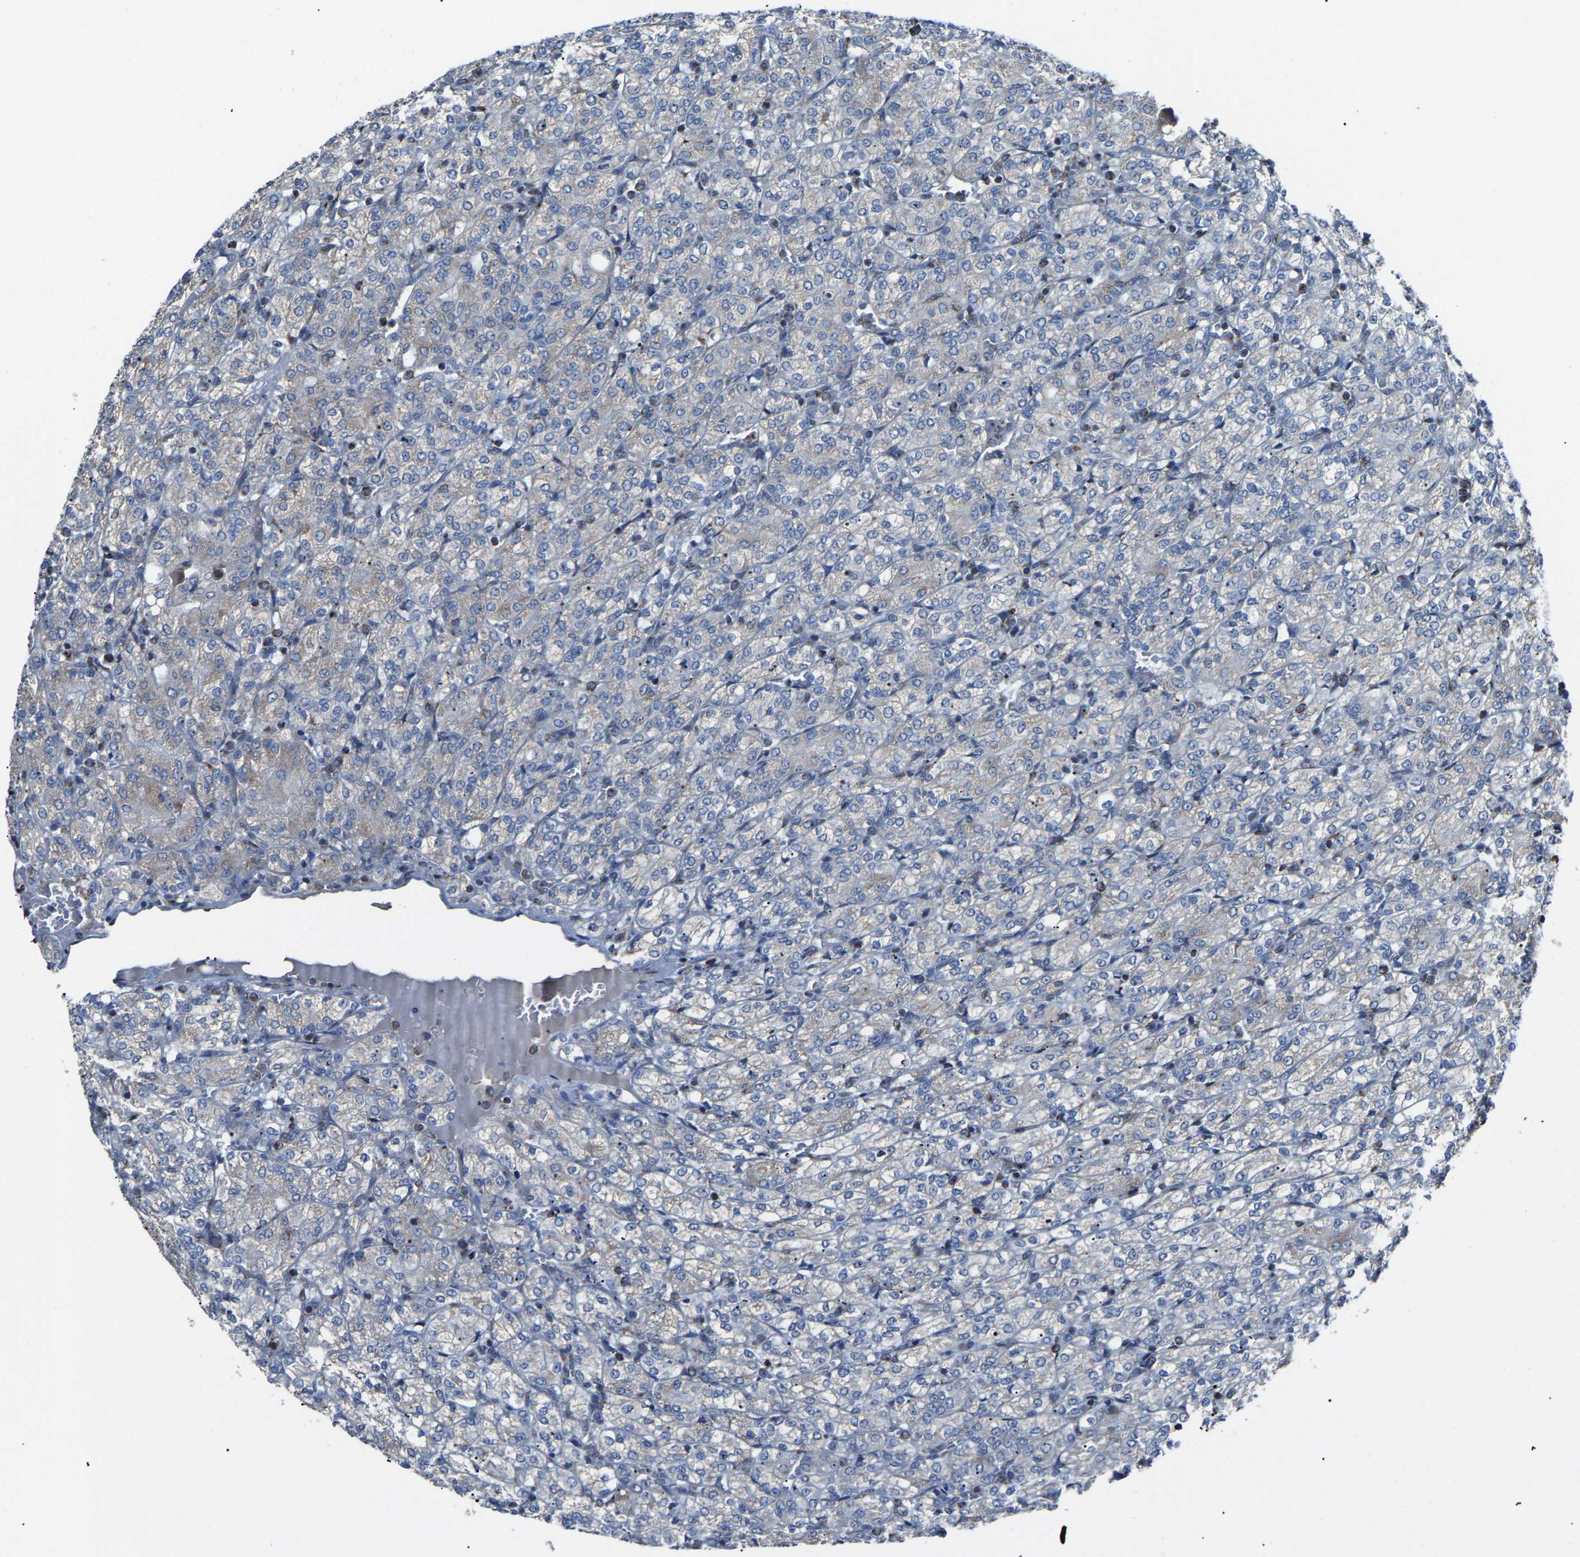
{"staining": {"intensity": "negative", "quantity": "none", "location": "none"}, "tissue": "renal cancer", "cell_type": "Tumor cells", "image_type": "cancer", "snomed": [{"axis": "morphology", "description": "Adenocarcinoma, NOS"}, {"axis": "topography", "description": "Kidney"}], "caption": "Histopathology image shows no protein expression in tumor cells of renal cancer (adenocarcinoma) tissue.", "gene": "CANT1", "patient": {"sex": "male", "age": 77}}